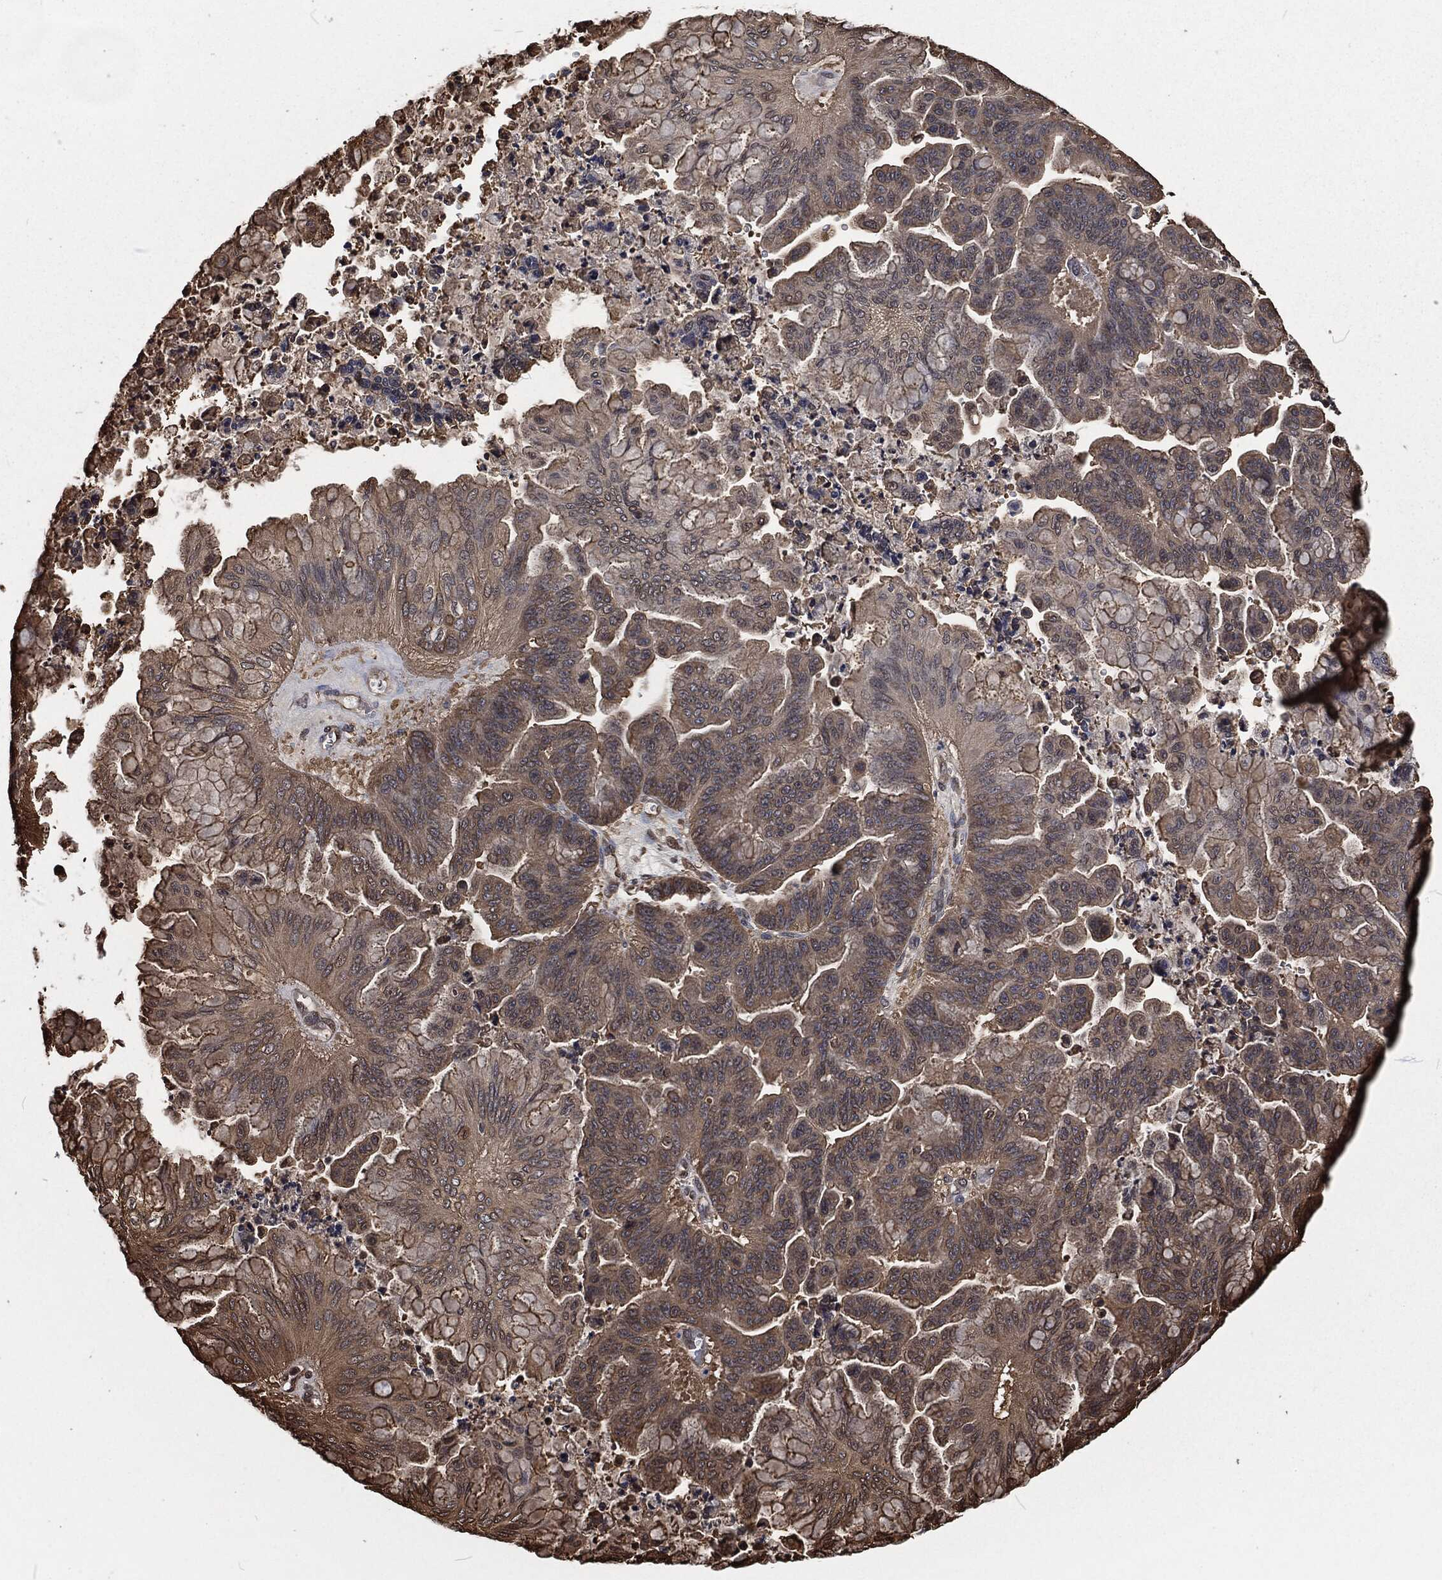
{"staining": {"intensity": "weak", "quantity": "25%-75%", "location": "cytoplasmic/membranous"}, "tissue": "ovarian cancer", "cell_type": "Tumor cells", "image_type": "cancer", "snomed": [{"axis": "morphology", "description": "Cystadenocarcinoma, mucinous, NOS"}, {"axis": "topography", "description": "Ovary"}], "caption": "Ovarian mucinous cystadenocarcinoma stained with immunohistochemistry (IHC) displays weak cytoplasmic/membranous staining in about 25%-75% of tumor cells.", "gene": "PRDX4", "patient": {"sex": "female", "age": 67}}